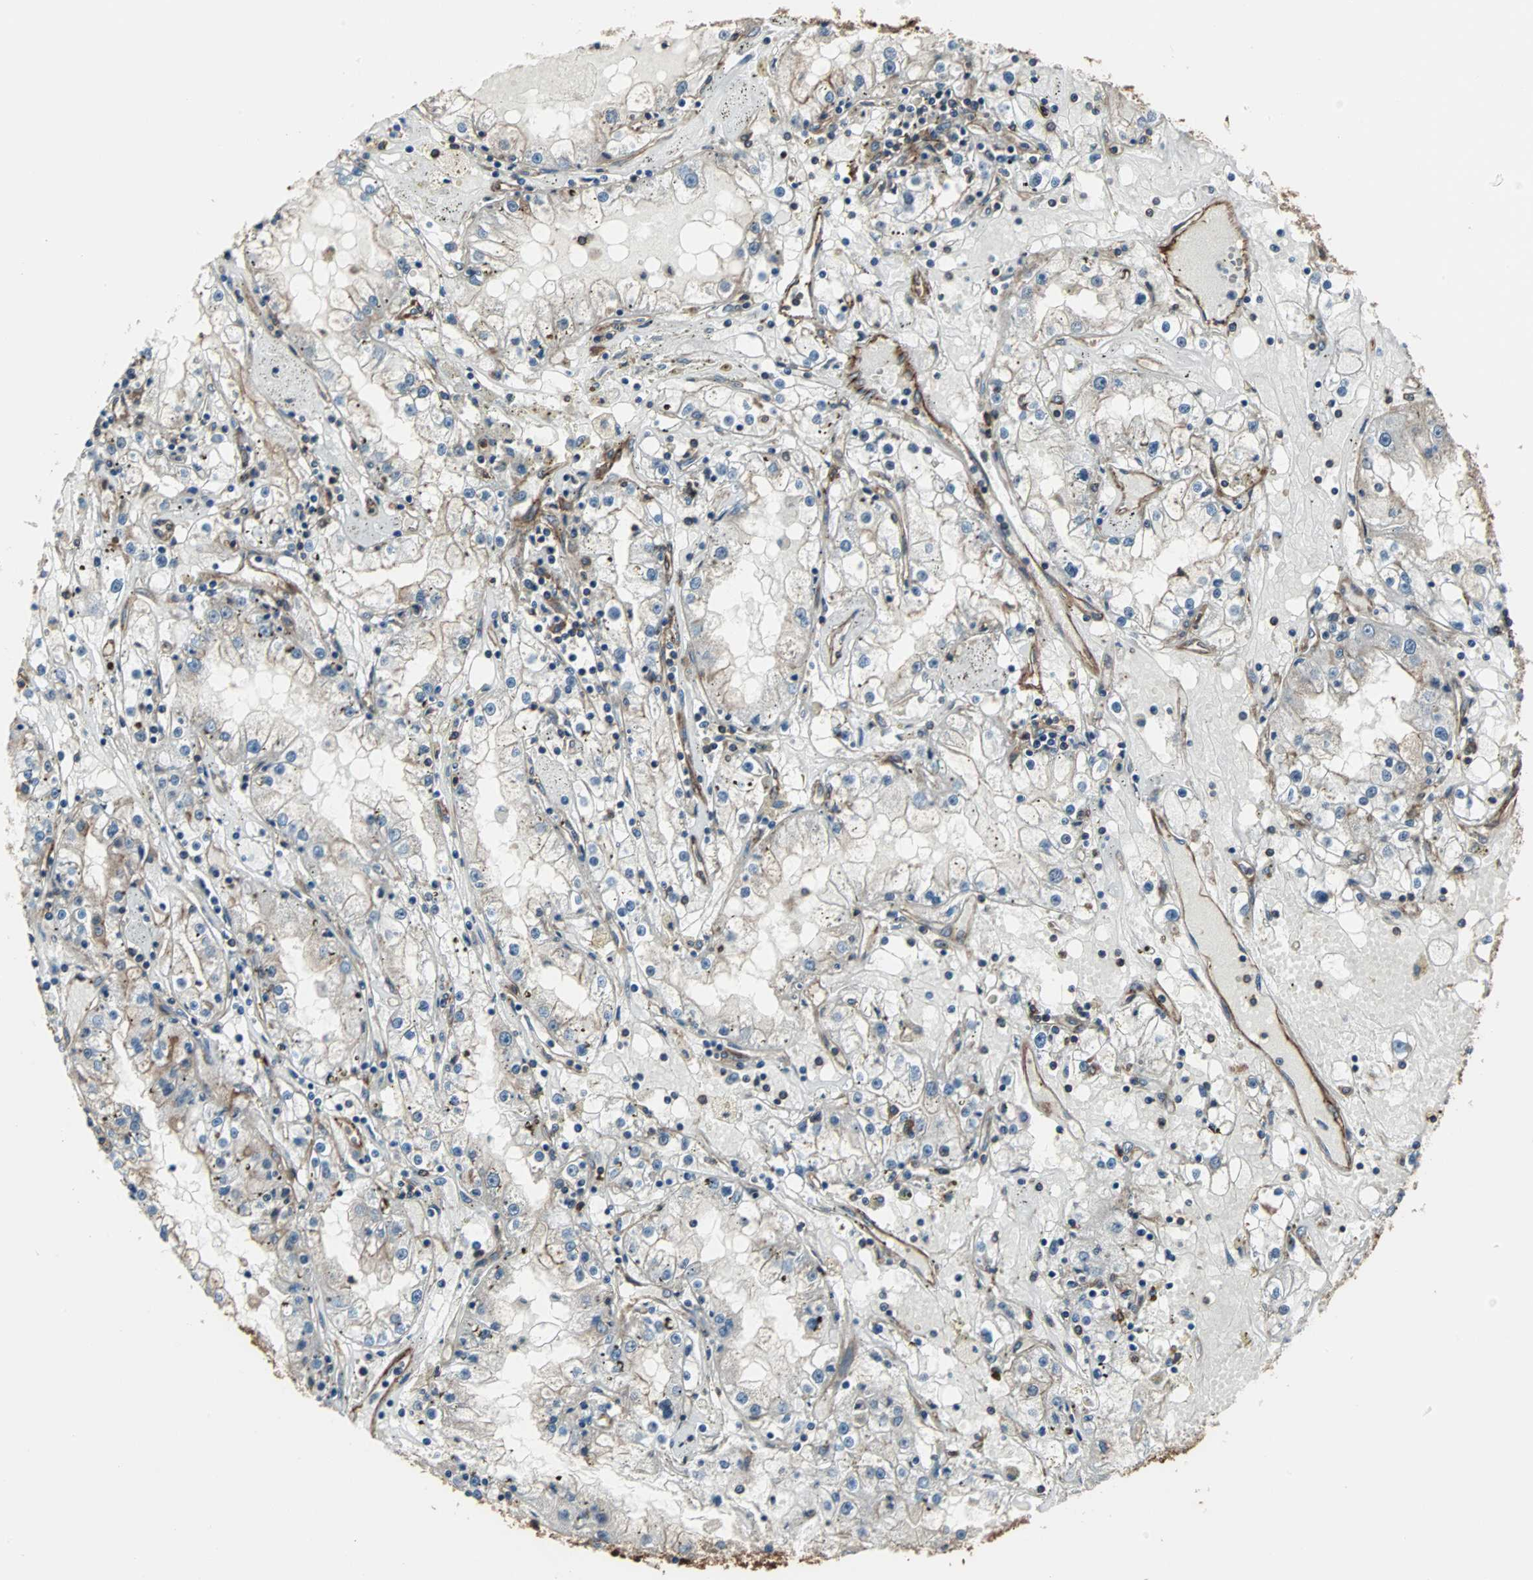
{"staining": {"intensity": "weak", "quantity": "25%-75%", "location": "cytoplasmic/membranous"}, "tissue": "renal cancer", "cell_type": "Tumor cells", "image_type": "cancer", "snomed": [{"axis": "morphology", "description": "Adenocarcinoma, NOS"}, {"axis": "topography", "description": "Kidney"}], "caption": "Protein staining reveals weak cytoplasmic/membranous positivity in about 25%-75% of tumor cells in renal cancer (adenocarcinoma).", "gene": "ACTN1", "patient": {"sex": "male", "age": 56}}